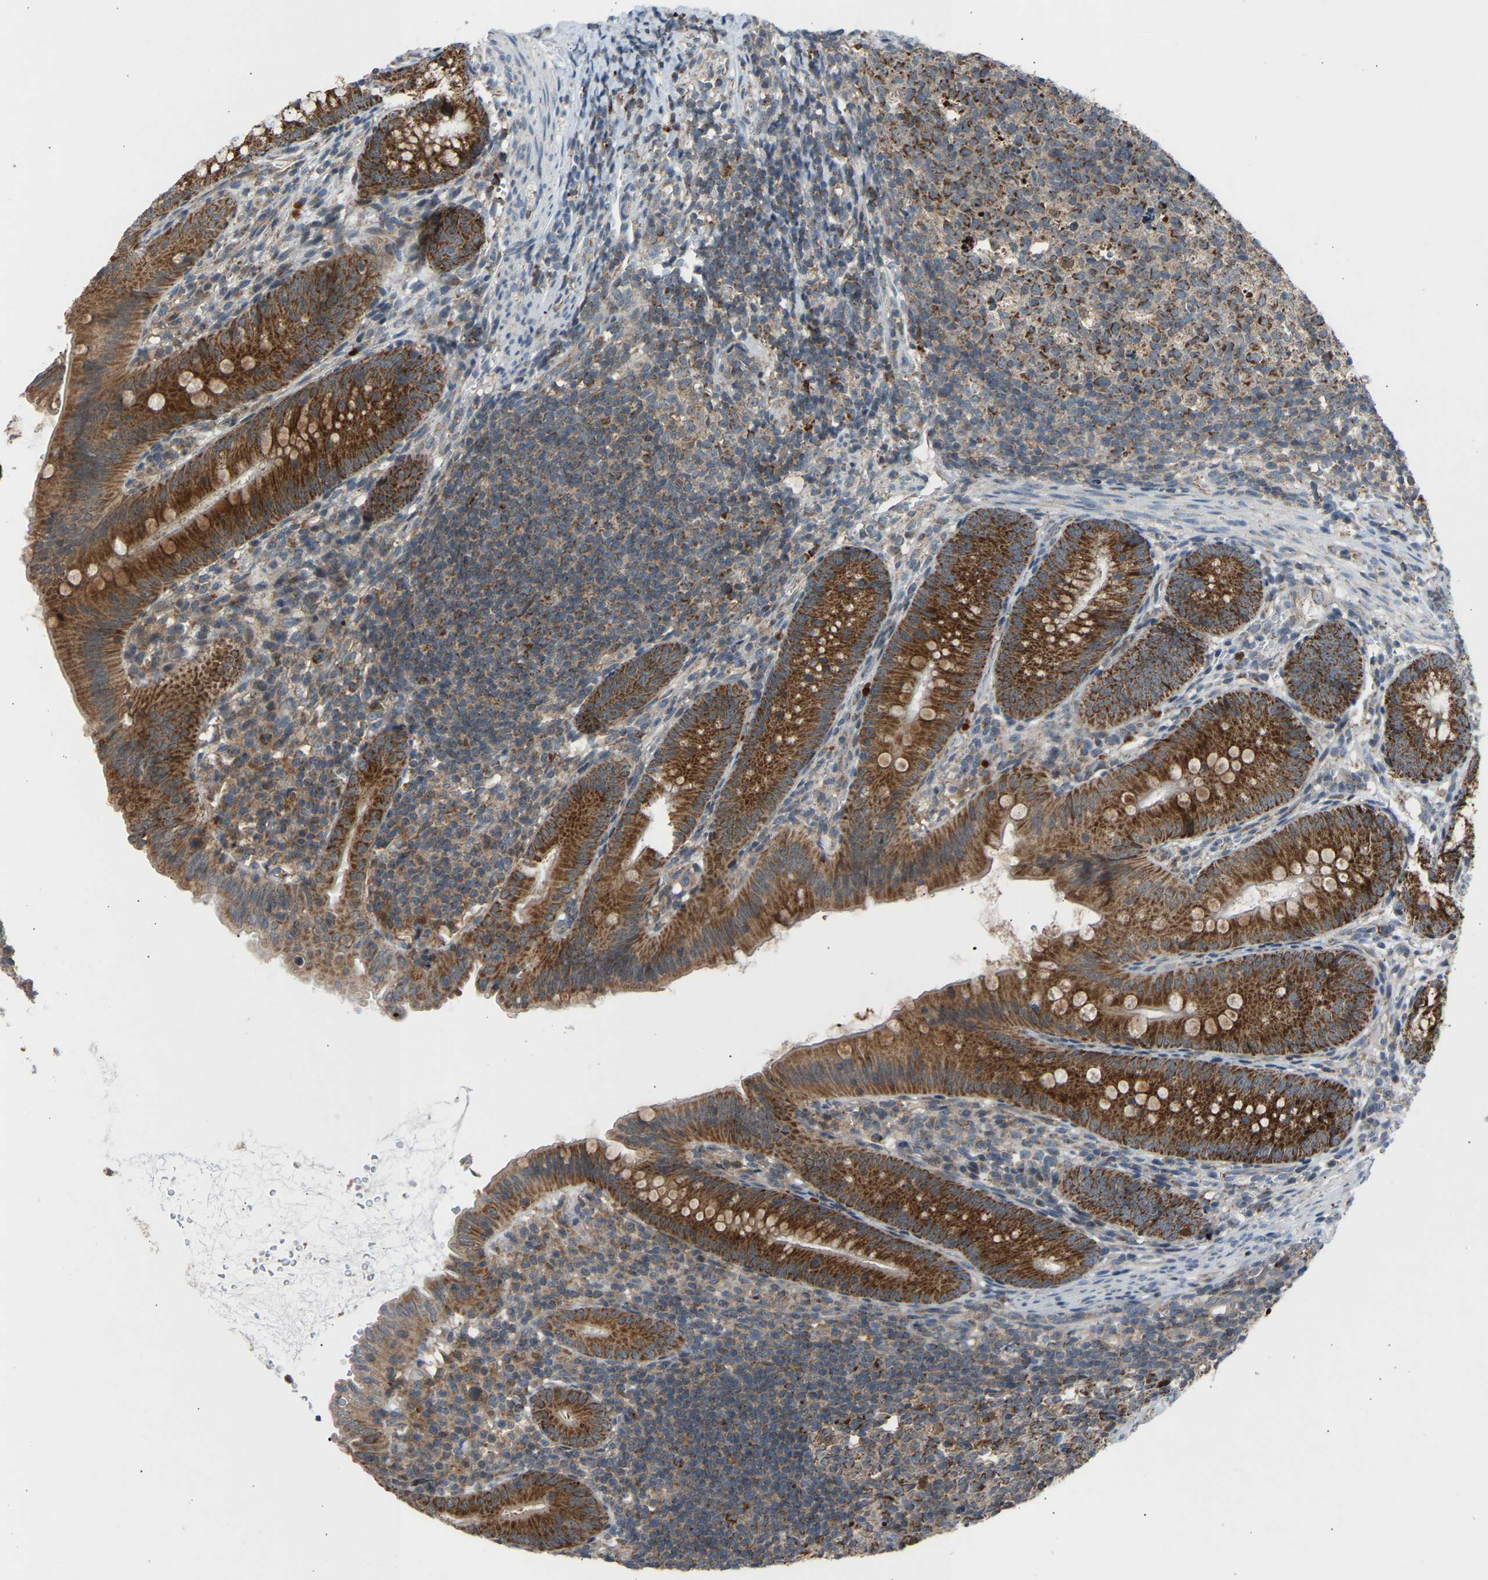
{"staining": {"intensity": "strong", "quantity": ">75%", "location": "cytoplasmic/membranous"}, "tissue": "appendix", "cell_type": "Glandular cells", "image_type": "normal", "snomed": [{"axis": "morphology", "description": "Normal tissue, NOS"}, {"axis": "topography", "description": "Appendix"}], "caption": "Immunohistochemistry (IHC) image of normal appendix: appendix stained using immunohistochemistry displays high levels of strong protein expression localized specifically in the cytoplasmic/membranous of glandular cells, appearing as a cytoplasmic/membranous brown color.", "gene": "SLIRP", "patient": {"sex": "male", "age": 1}}